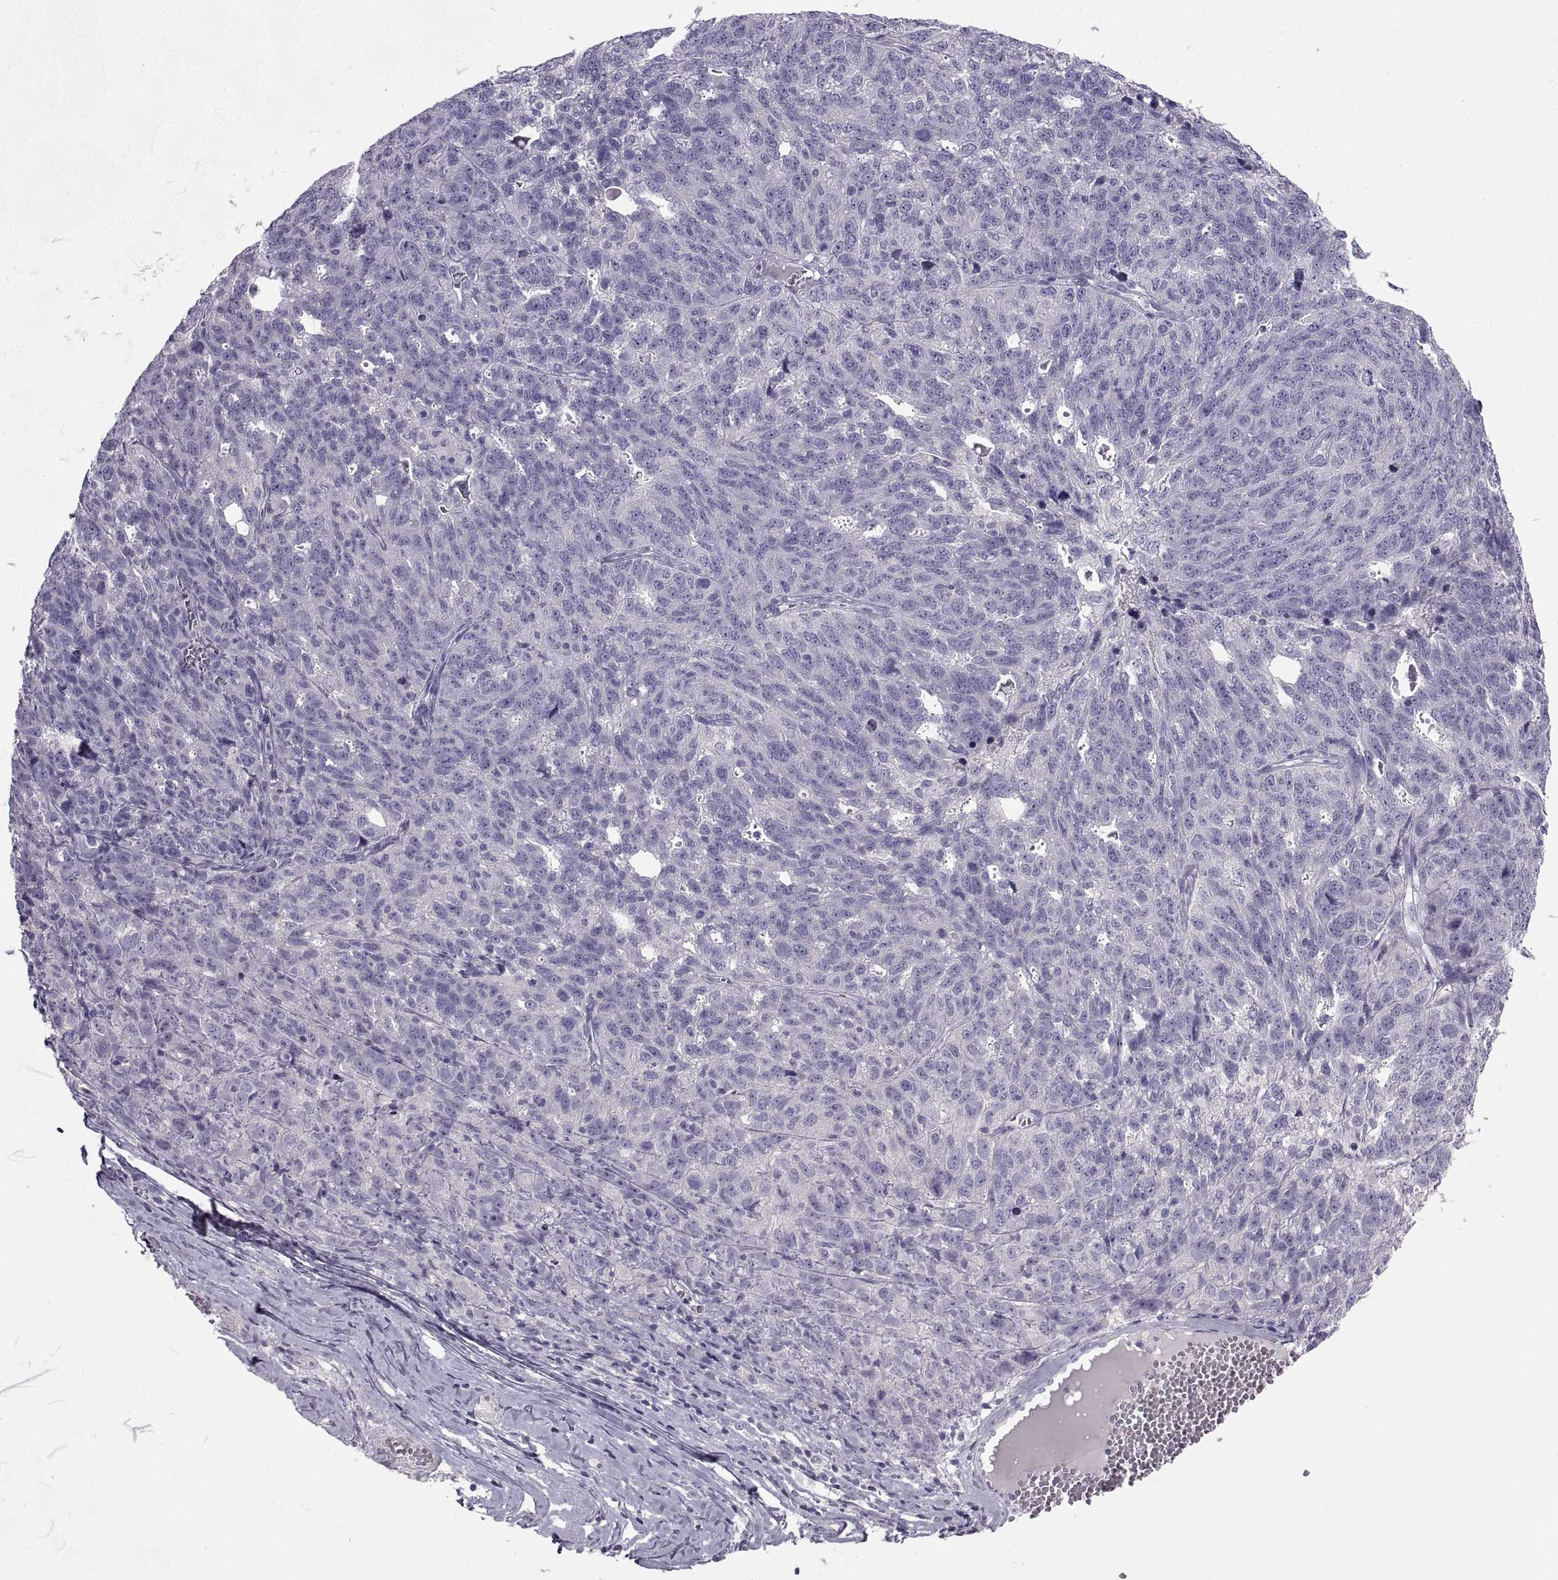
{"staining": {"intensity": "negative", "quantity": "none", "location": "none"}, "tissue": "ovarian cancer", "cell_type": "Tumor cells", "image_type": "cancer", "snomed": [{"axis": "morphology", "description": "Cystadenocarcinoma, serous, NOS"}, {"axis": "topography", "description": "Ovary"}], "caption": "This is an immunohistochemistry (IHC) histopathology image of ovarian serous cystadenocarcinoma. There is no staining in tumor cells.", "gene": "BSPH1", "patient": {"sex": "female", "age": 71}}